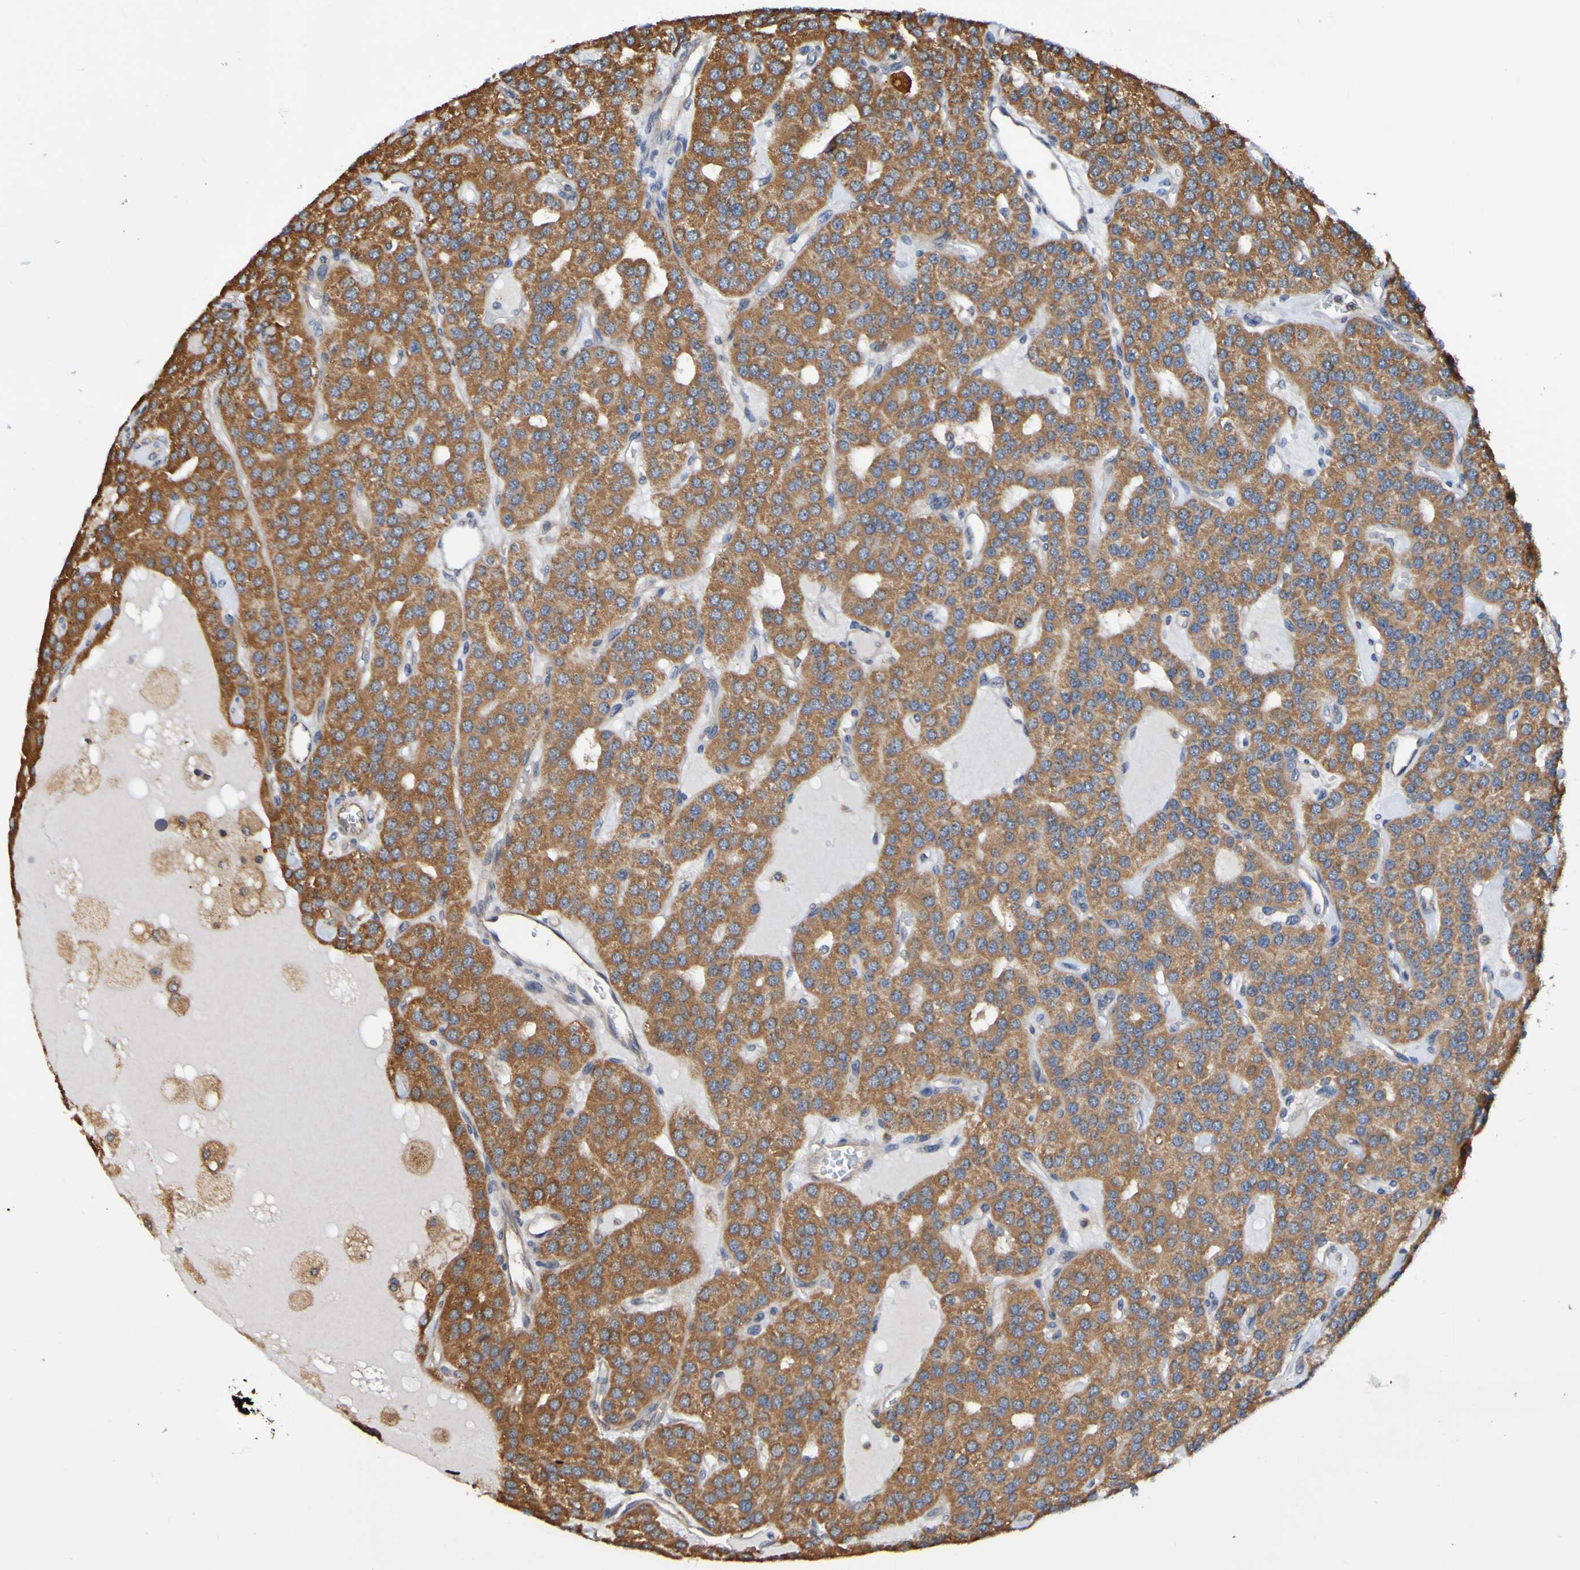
{"staining": {"intensity": "moderate", "quantity": ">75%", "location": "cytoplasmic/membranous"}, "tissue": "parathyroid gland", "cell_type": "Glandular cells", "image_type": "normal", "snomed": [{"axis": "morphology", "description": "Normal tissue, NOS"}, {"axis": "morphology", "description": "Adenoma, NOS"}, {"axis": "topography", "description": "Parathyroid gland"}], "caption": "A high-resolution photomicrograph shows immunohistochemistry staining of normal parathyroid gland, which exhibits moderate cytoplasmic/membranous expression in about >75% of glandular cells.", "gene": "AXIN1", "patient": {"sex": "female", "age": 86}}